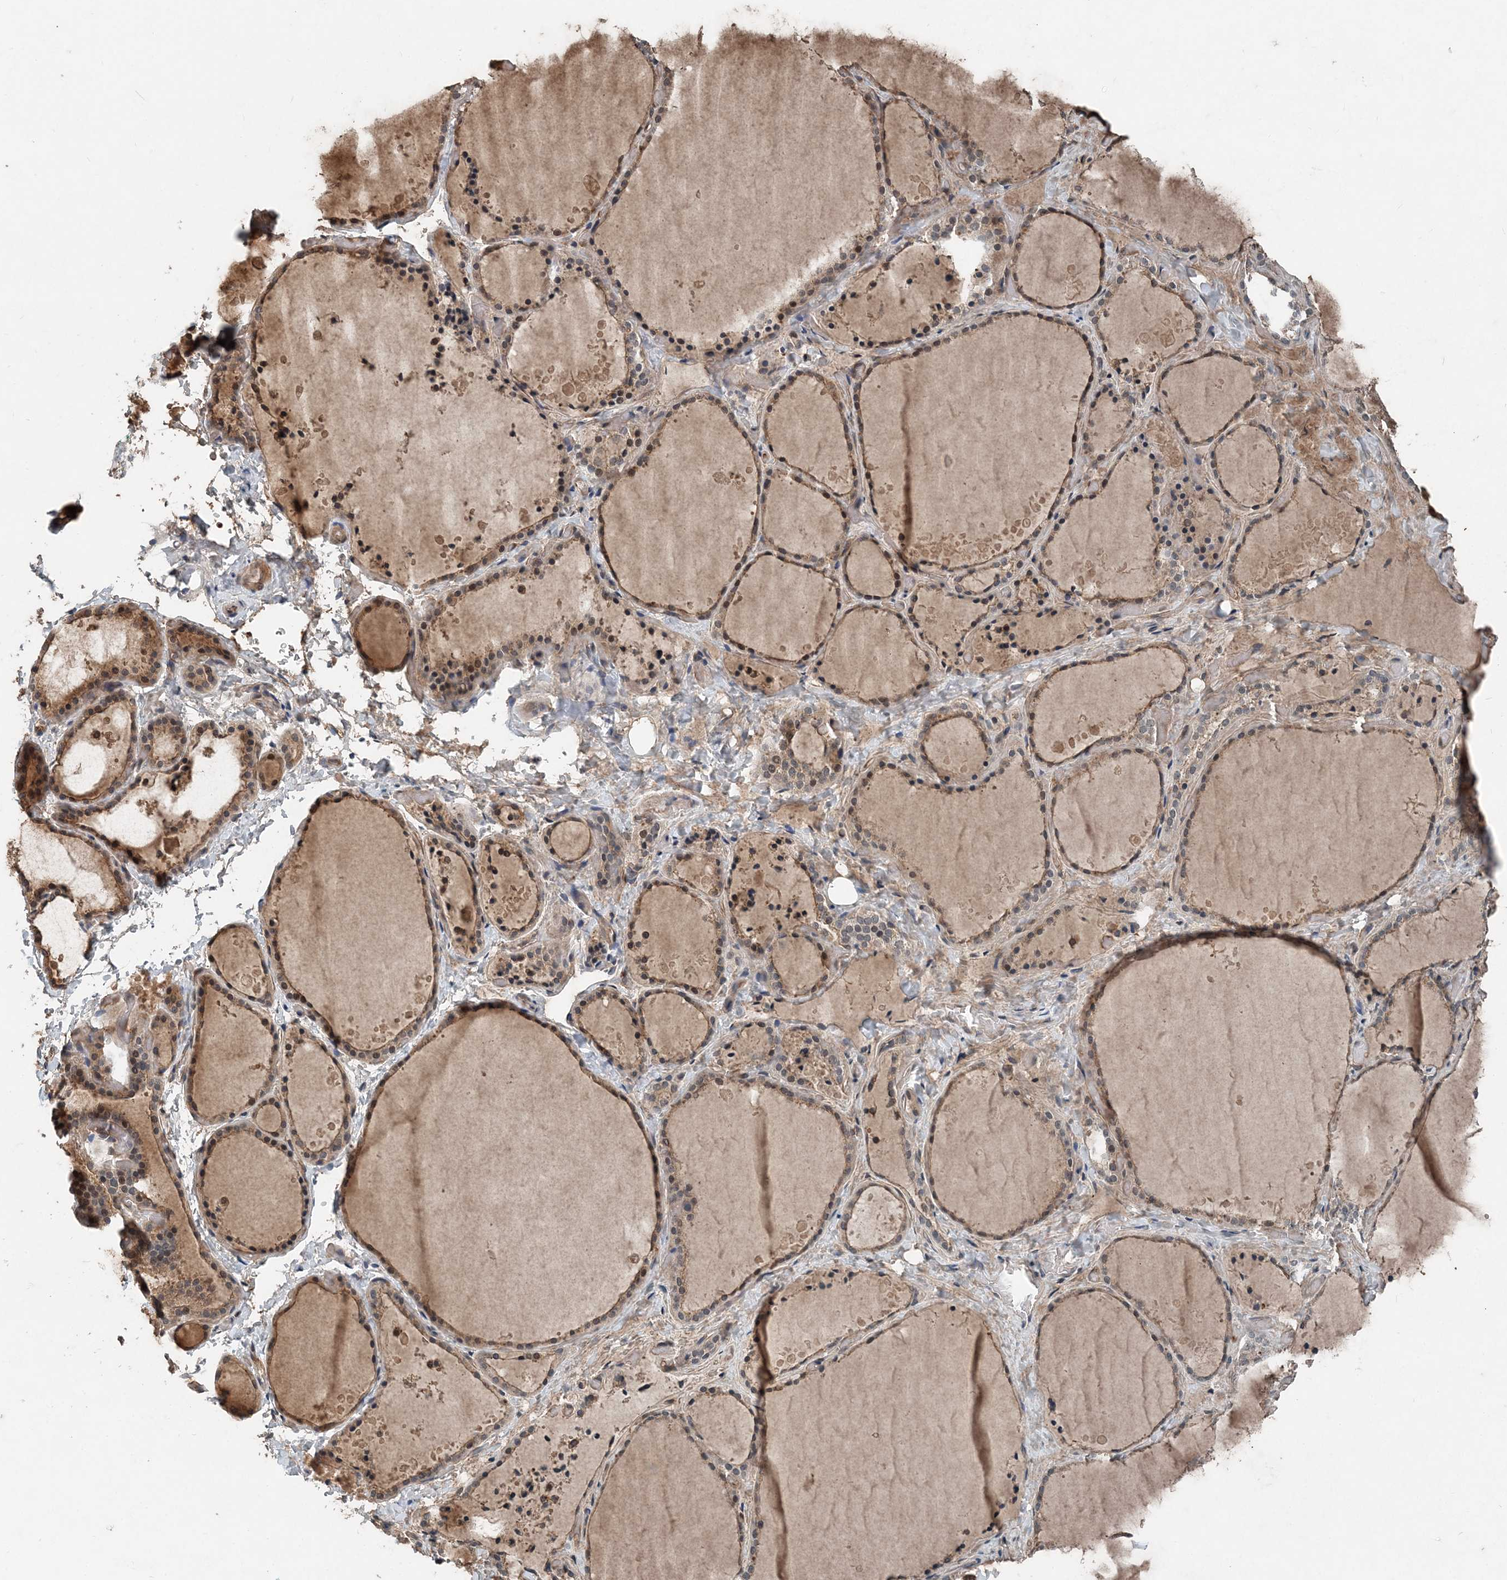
{"staining": {"intensity": "weak", "quantity": "25%-75%", "location": "cytoplasmic/membranous,nuclear"}, "tissue": "thyroid gland", "cell_type": "Glandular cells", "image_type": "normal", "snomed": [{"axis": "morphology", "description": "Normal tissue, NOS"}, {"axis": "topography", "description": "Thyroid gland"}], "caption": "A high-resolution image shows immunohistochemistry (IHC) staining of benign thyroid gland, which displays weak cytoplasmic/membranous,nuclear expression in approximately 25%-75% of glandular cells.", "gene": "SMPD3", "patient": {"sex": "female", "age": 44}}